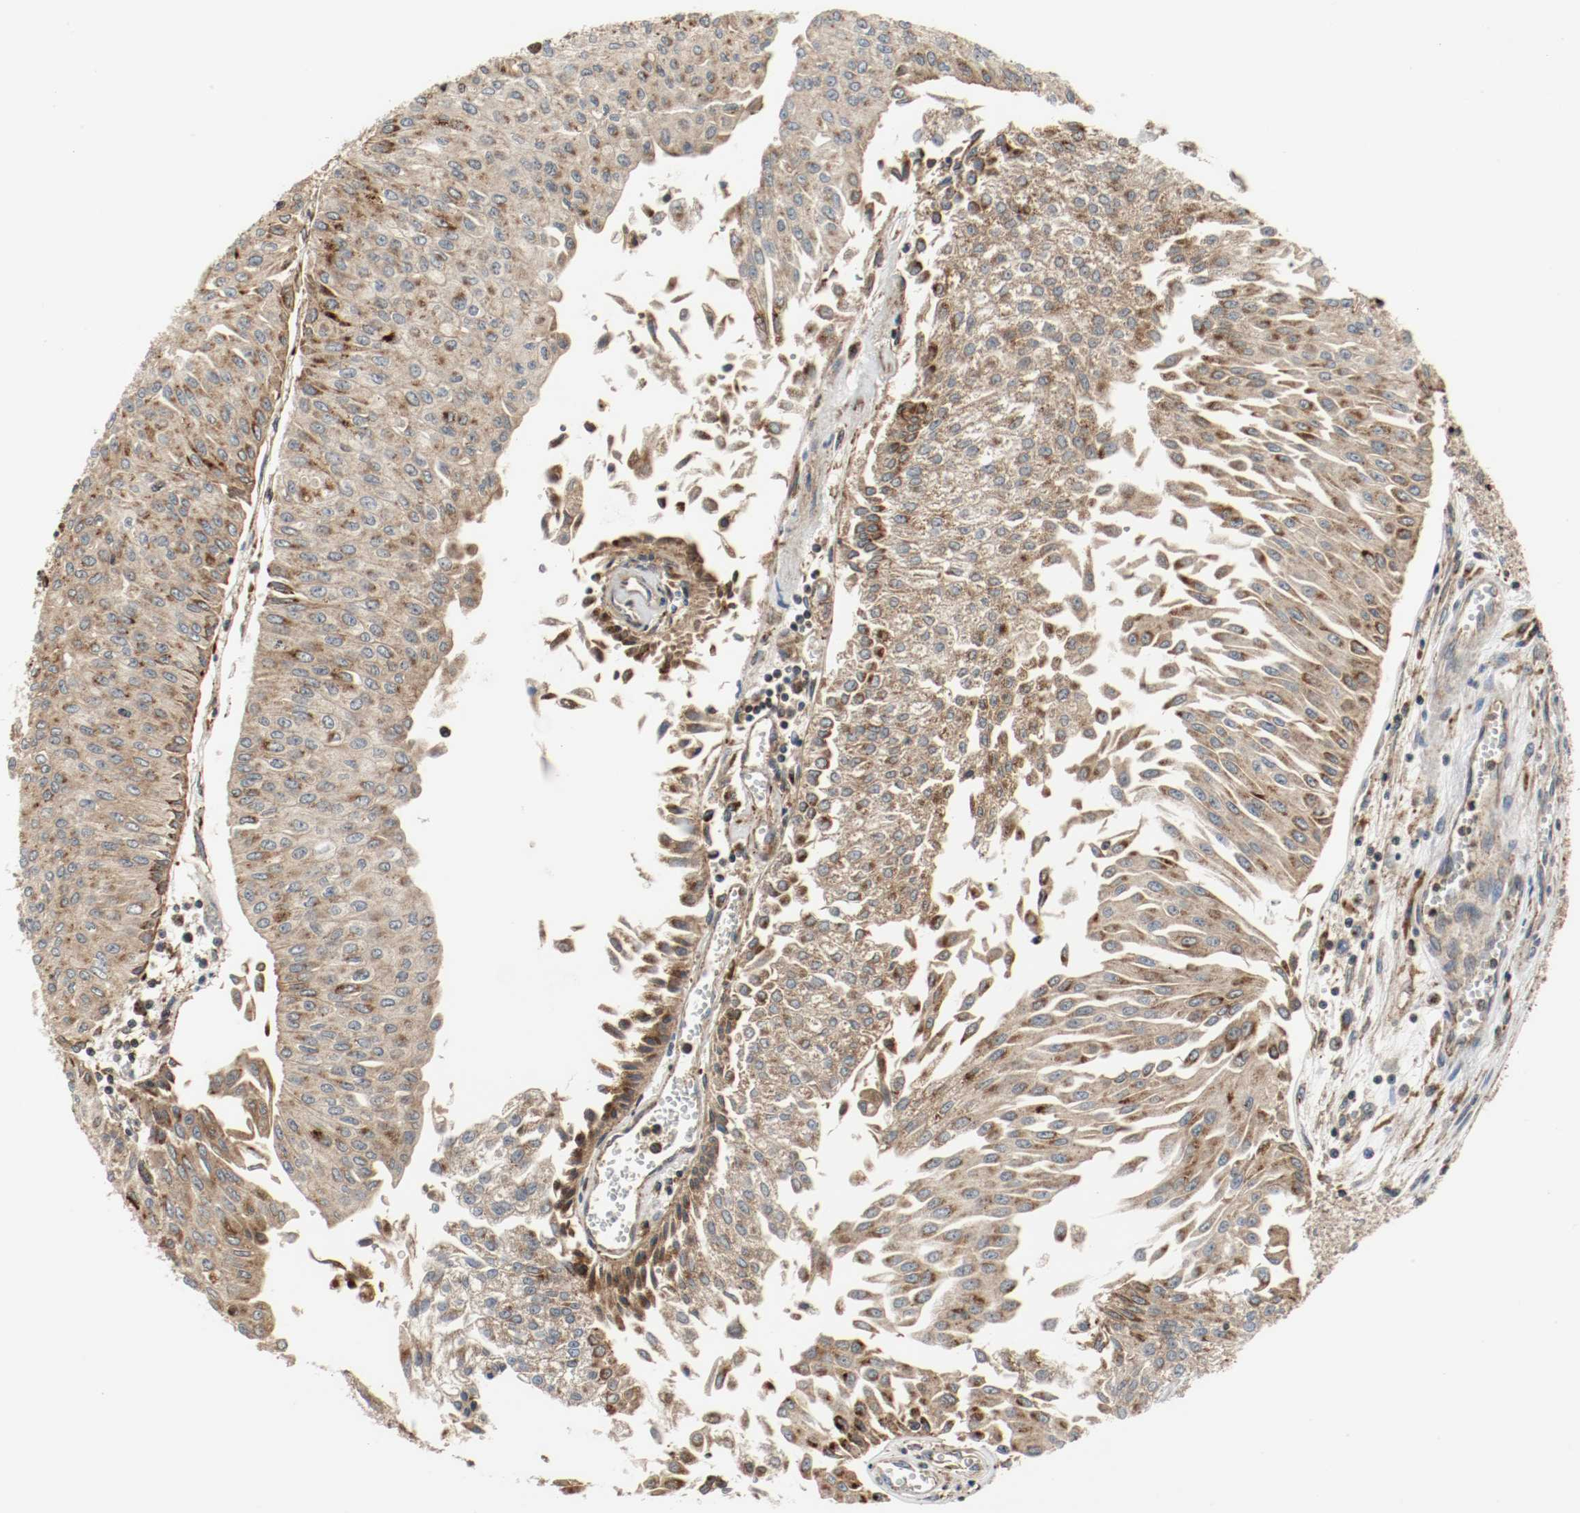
{"staining": {"intensity": "moderate", "quantity": ">75%", "location": "cytoplasmic/membranous"}, "tissue": "urothelial cancer", "cell_type": "Tumor cells", "image_type": "cancer", "snomed": [{"axis": "morphology", "description": "Urothelial carcinoma, Low grade"}, {"axis": "topography", "description": "Urinary bladder"}], "caption": "An immunohistochemistry micrograph of neoplastic tissue is shown. Protein staining in brown labels moderate cytoplasmic/membranous positivity in low-grade urothelial carcinoma within tumor cells.", "gene": "LAMP2", "patient": {"sex": "male", "age": 86}}